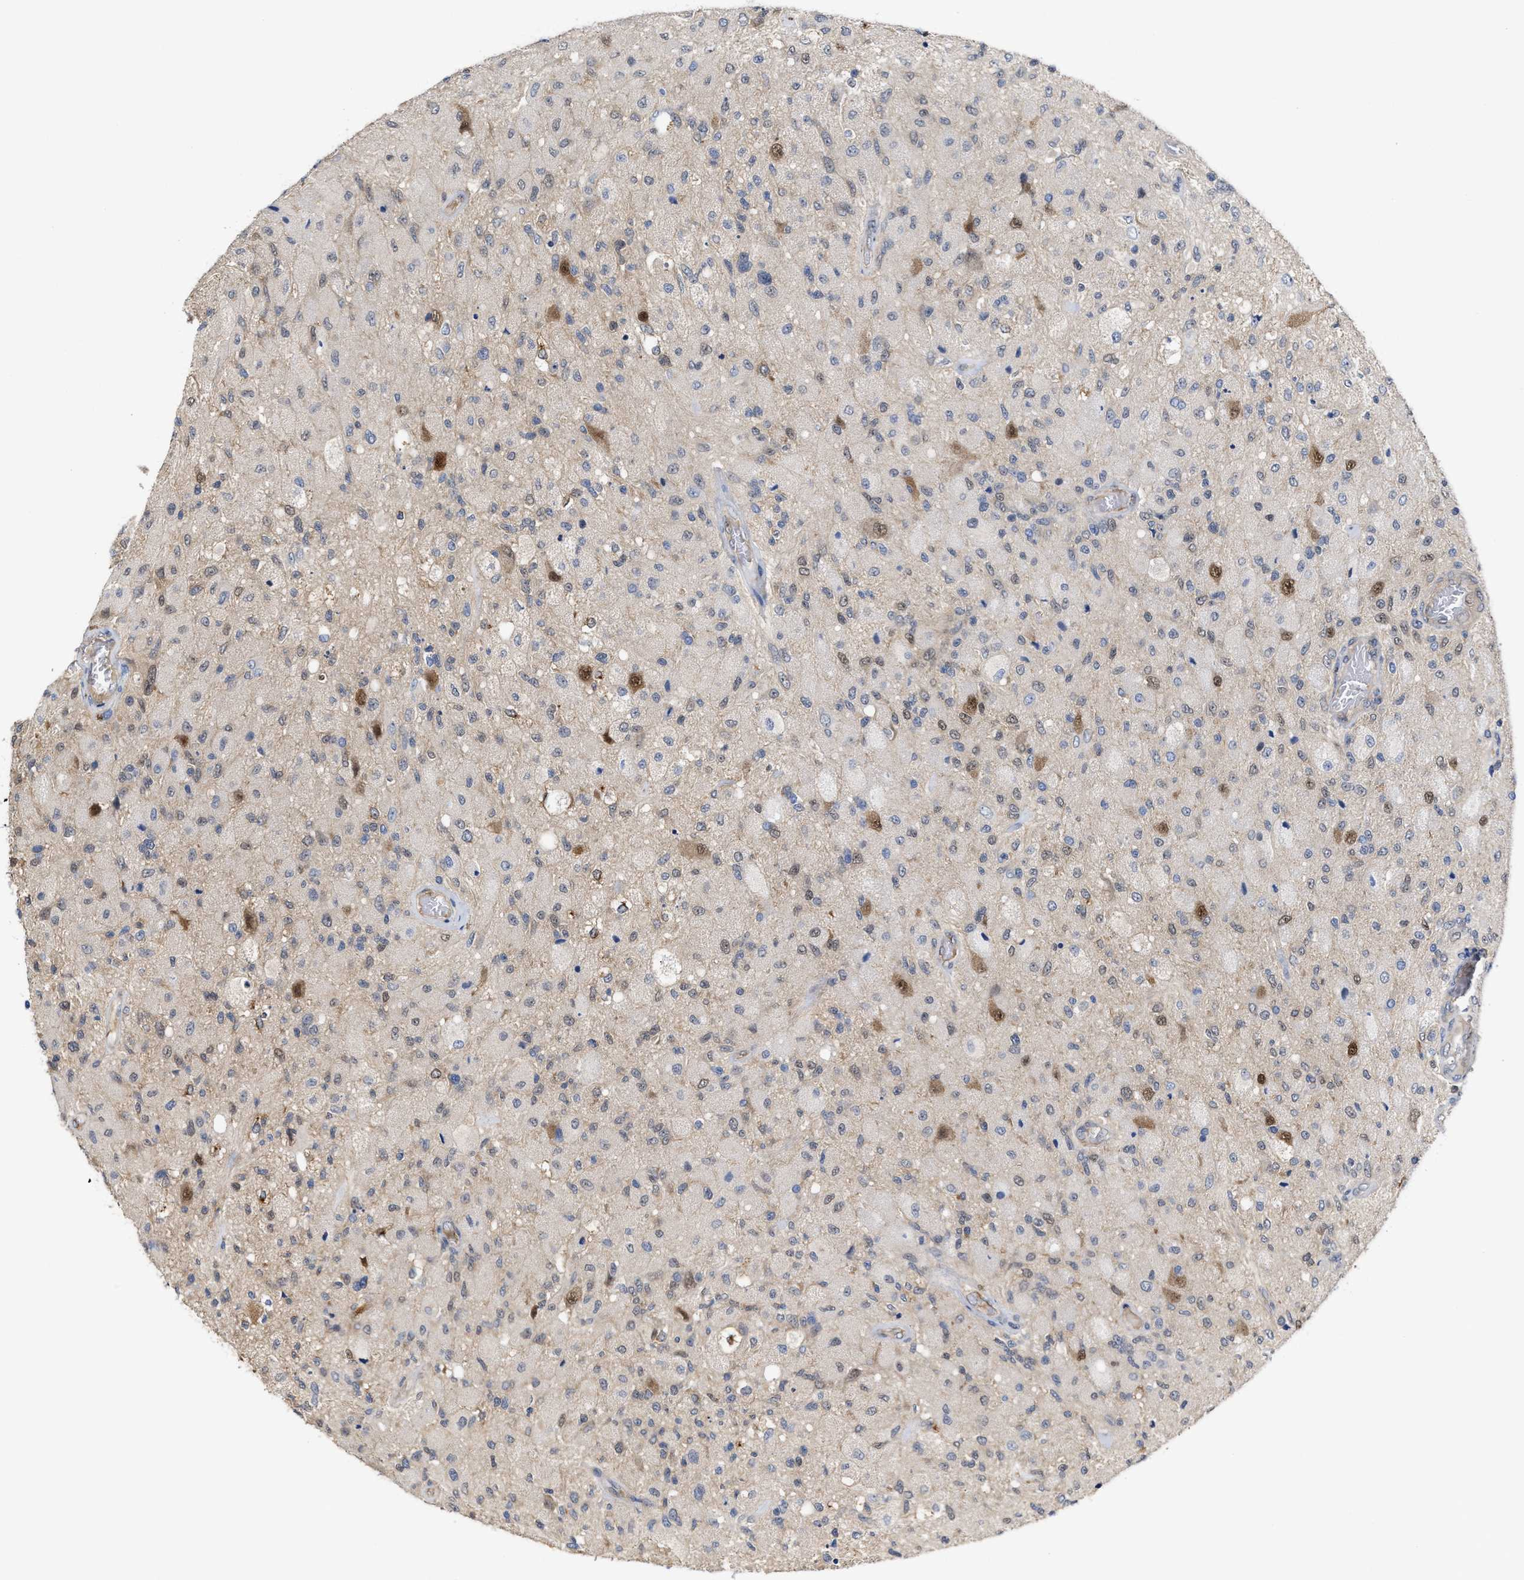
{"staining": {"intensity": "moderate", "quantity": "<25%", "location": "cytoplasmic/membranous,nuclear"}, "tissue": "glioma", "cell_type": "Tumor cells", "image_type": "cancer", "snomed": [{"axis": "morphology", "description": "Normal tissue, NOS"}, {"axis": "morphology", "description": "Glioma, malignant, High grade"}, {"axis": "topography", "description": "Cerebral cortex"}], "caption": "The image exhibits a brown stain indicating the presence of a protein in the cytoplasmic/membranous and nuclear of tumor cells in malignant high-grade glioma.", "gene": "BBLN", "patient": {"sex": "male", "age": 77}}